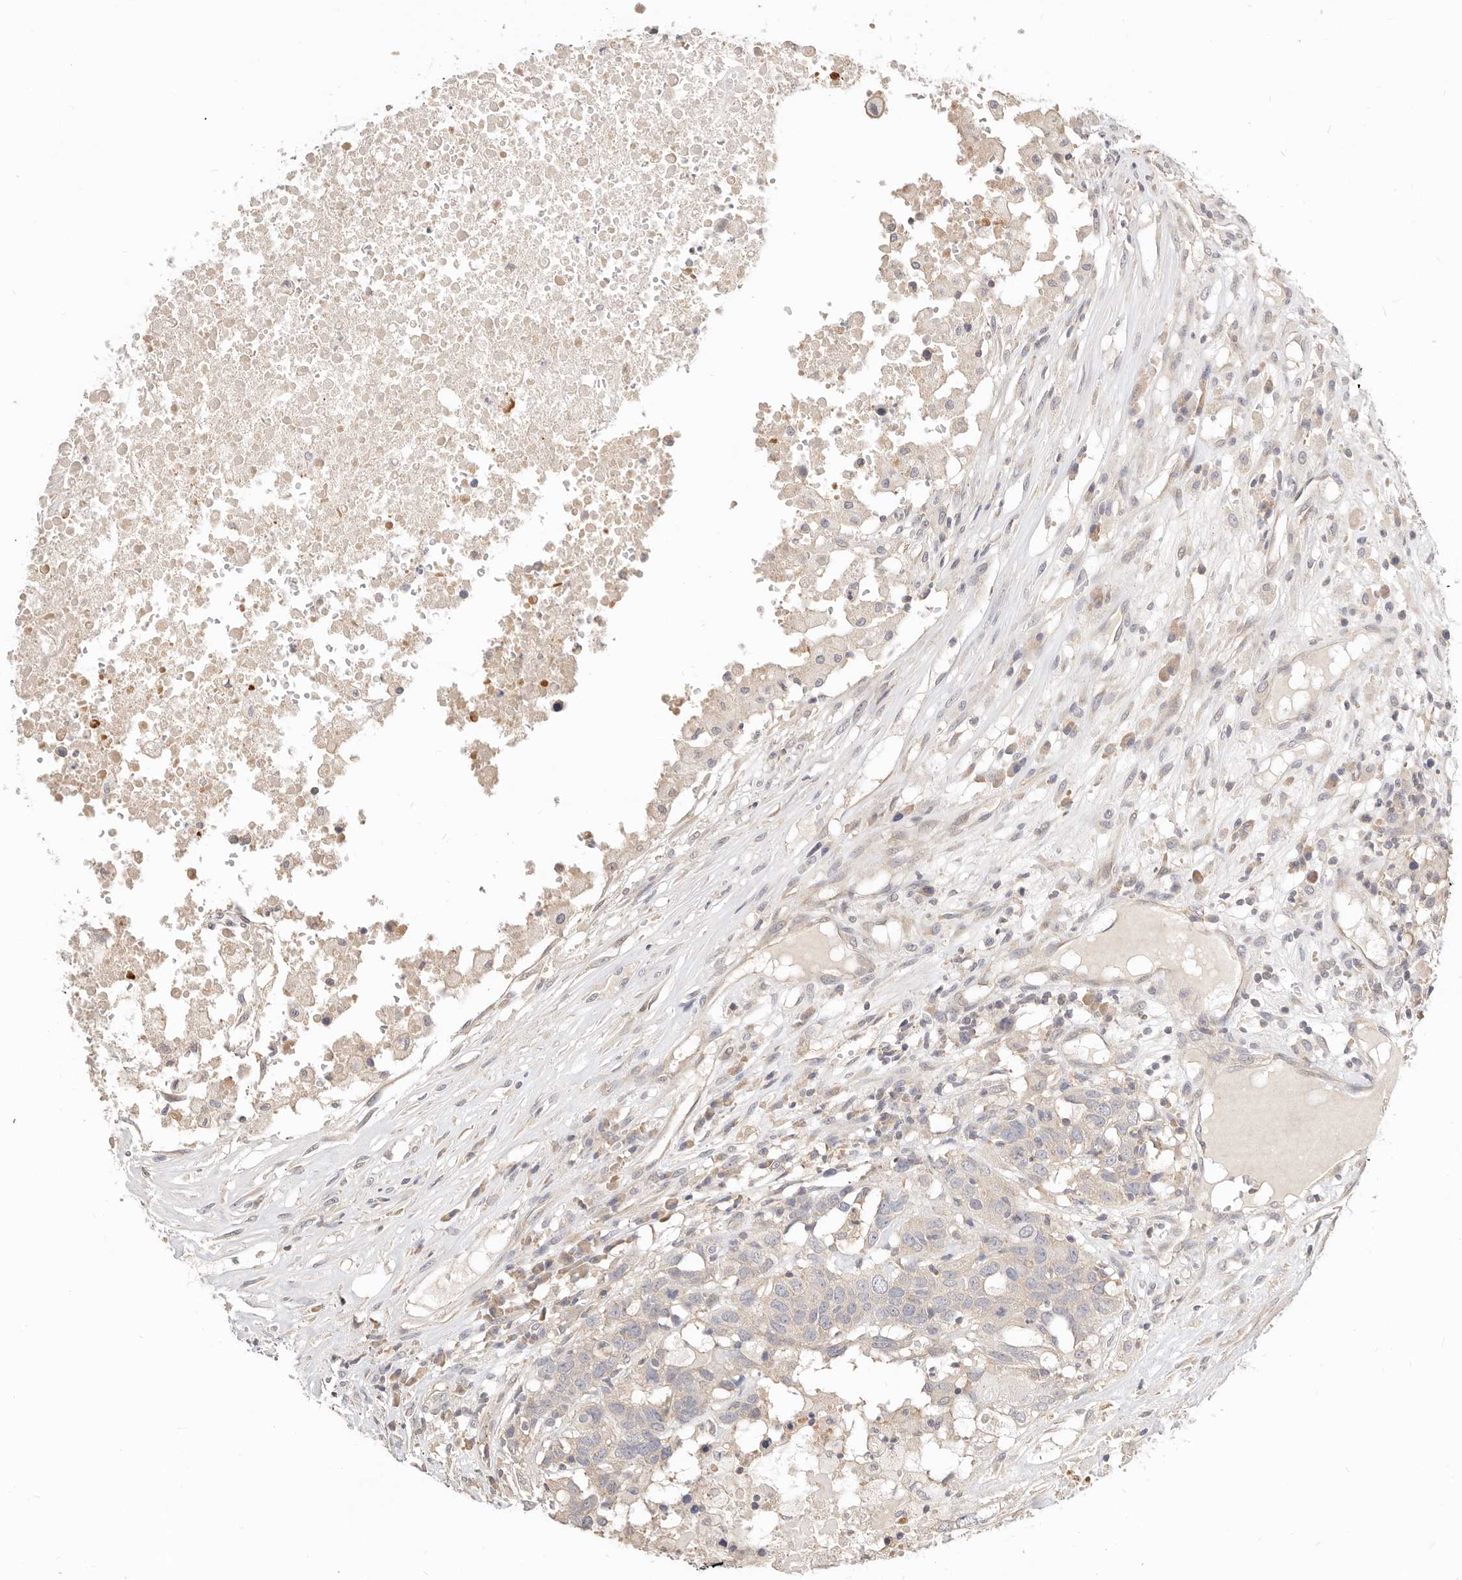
{"staining": {"intensity": "weak", "quantity": "<25%", "location": "cytoplasmic/membranous"}, "tissue": "head and neck cancer", "cell_type": "Tumor cells", "image_type": "cancer", "snomed": [{"axis": "morphology", "description": "Squamous cell carcinoma, NOS"}, {"axis": "topography", "description": "Head-Neck"}], "caption": "High power microscopy micrograph of an immunohistochemistry image of squamous cell carcinoma (head and neck), revealing no significant staining in tumor cells.", "gene": "ZRANB1", "patient": {"sex": "male", "age": 66}}